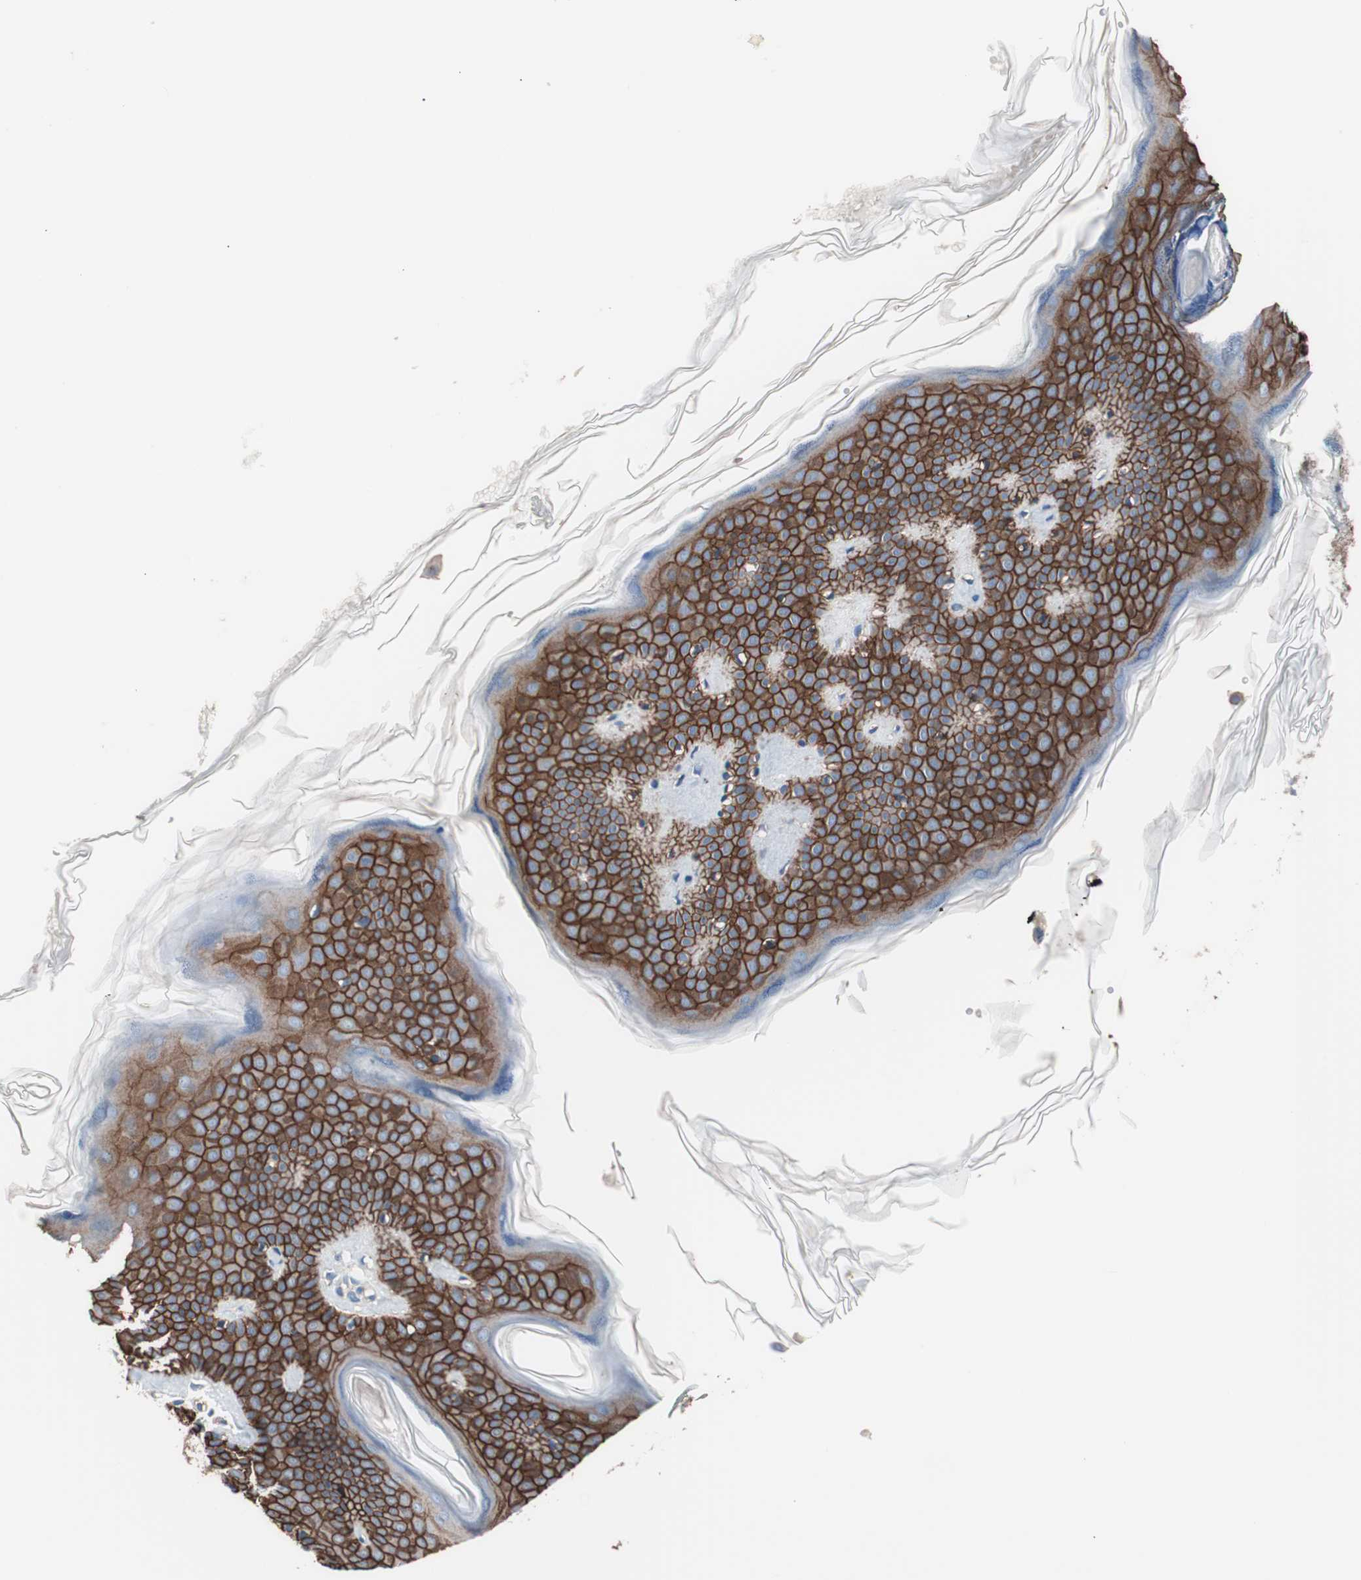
{"staining": {"intensity": "negative", "quantity": "none", "location": "none"}, "tissue": "skin", "cell_type": "Fibroblasts", "image_type": "normal", "snomed": [{"axis": "morphology", "description": "Normal tissue, NOS"}, {"axis": "topography", "description": "Skin"}], "caption": "Immunohistochemical staining of unremarkable skin reveals no significant staining in fibroblasts.", "gene": "GPR160", "patient": {"sex": "male", "age": 67}}